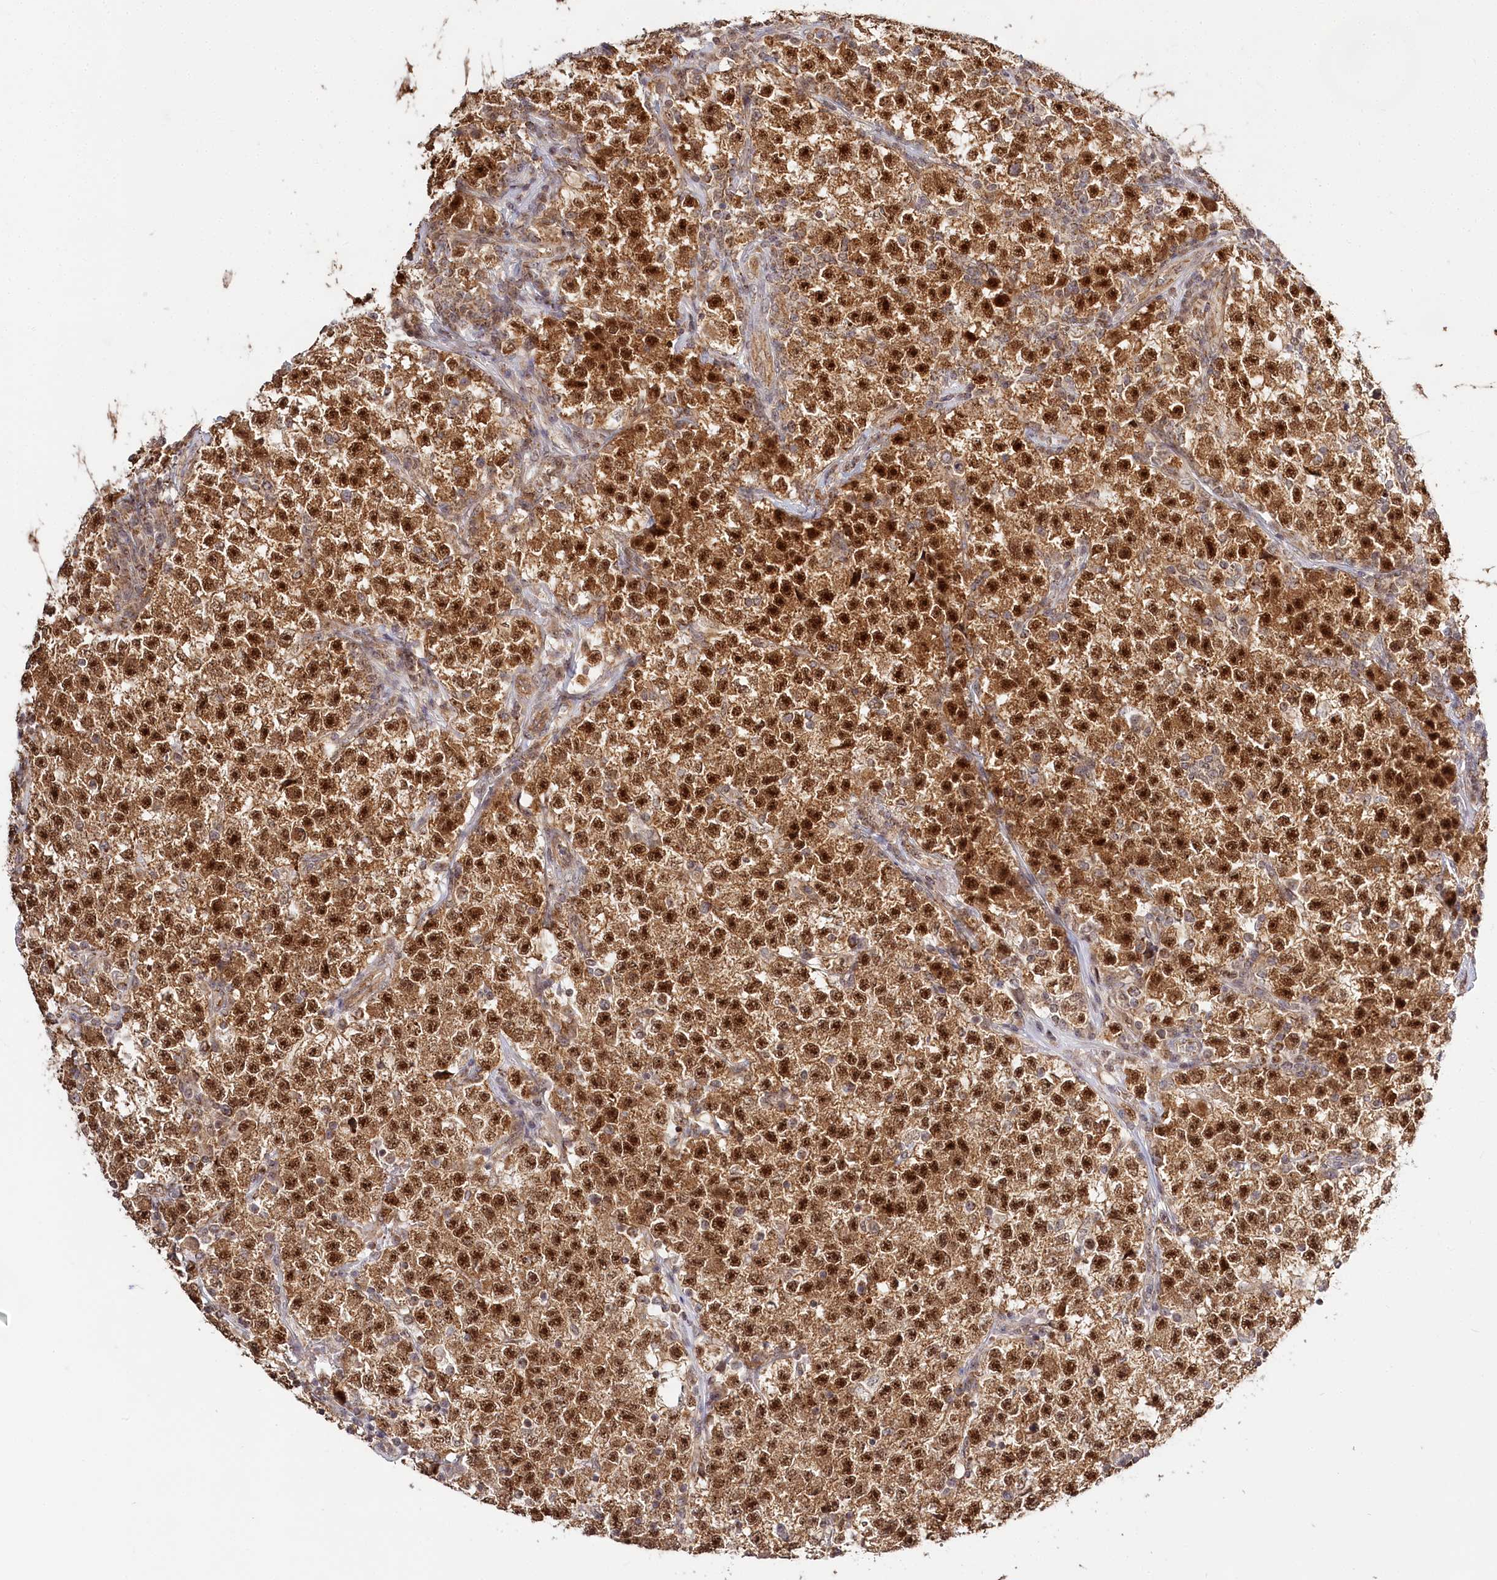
{"staining": {"intensity": "strong", "quantity": ">75%", "location": "cytoplasmic/membranous,nuclear"}, "tissue": "testis cancer", "cell_type": "Tumor cells", "image_type": "cancer", "snomed": [{"axis": "morphology", "description": "Seminoma, NOS"}, {"axis": "topography", "description": "Testis"}], "caption": "The image exhibits immunohistochemical staining of seminoma (testis). There is strong cytoplasmic/membranous and nuclear expression is appreciated in approximately >75% of tumor cells. Ihc stains the protein in brown and the nuclei are stained blue.", "gene": "RTN4IP1", "patient": {"sex": "male", "age": 22}}